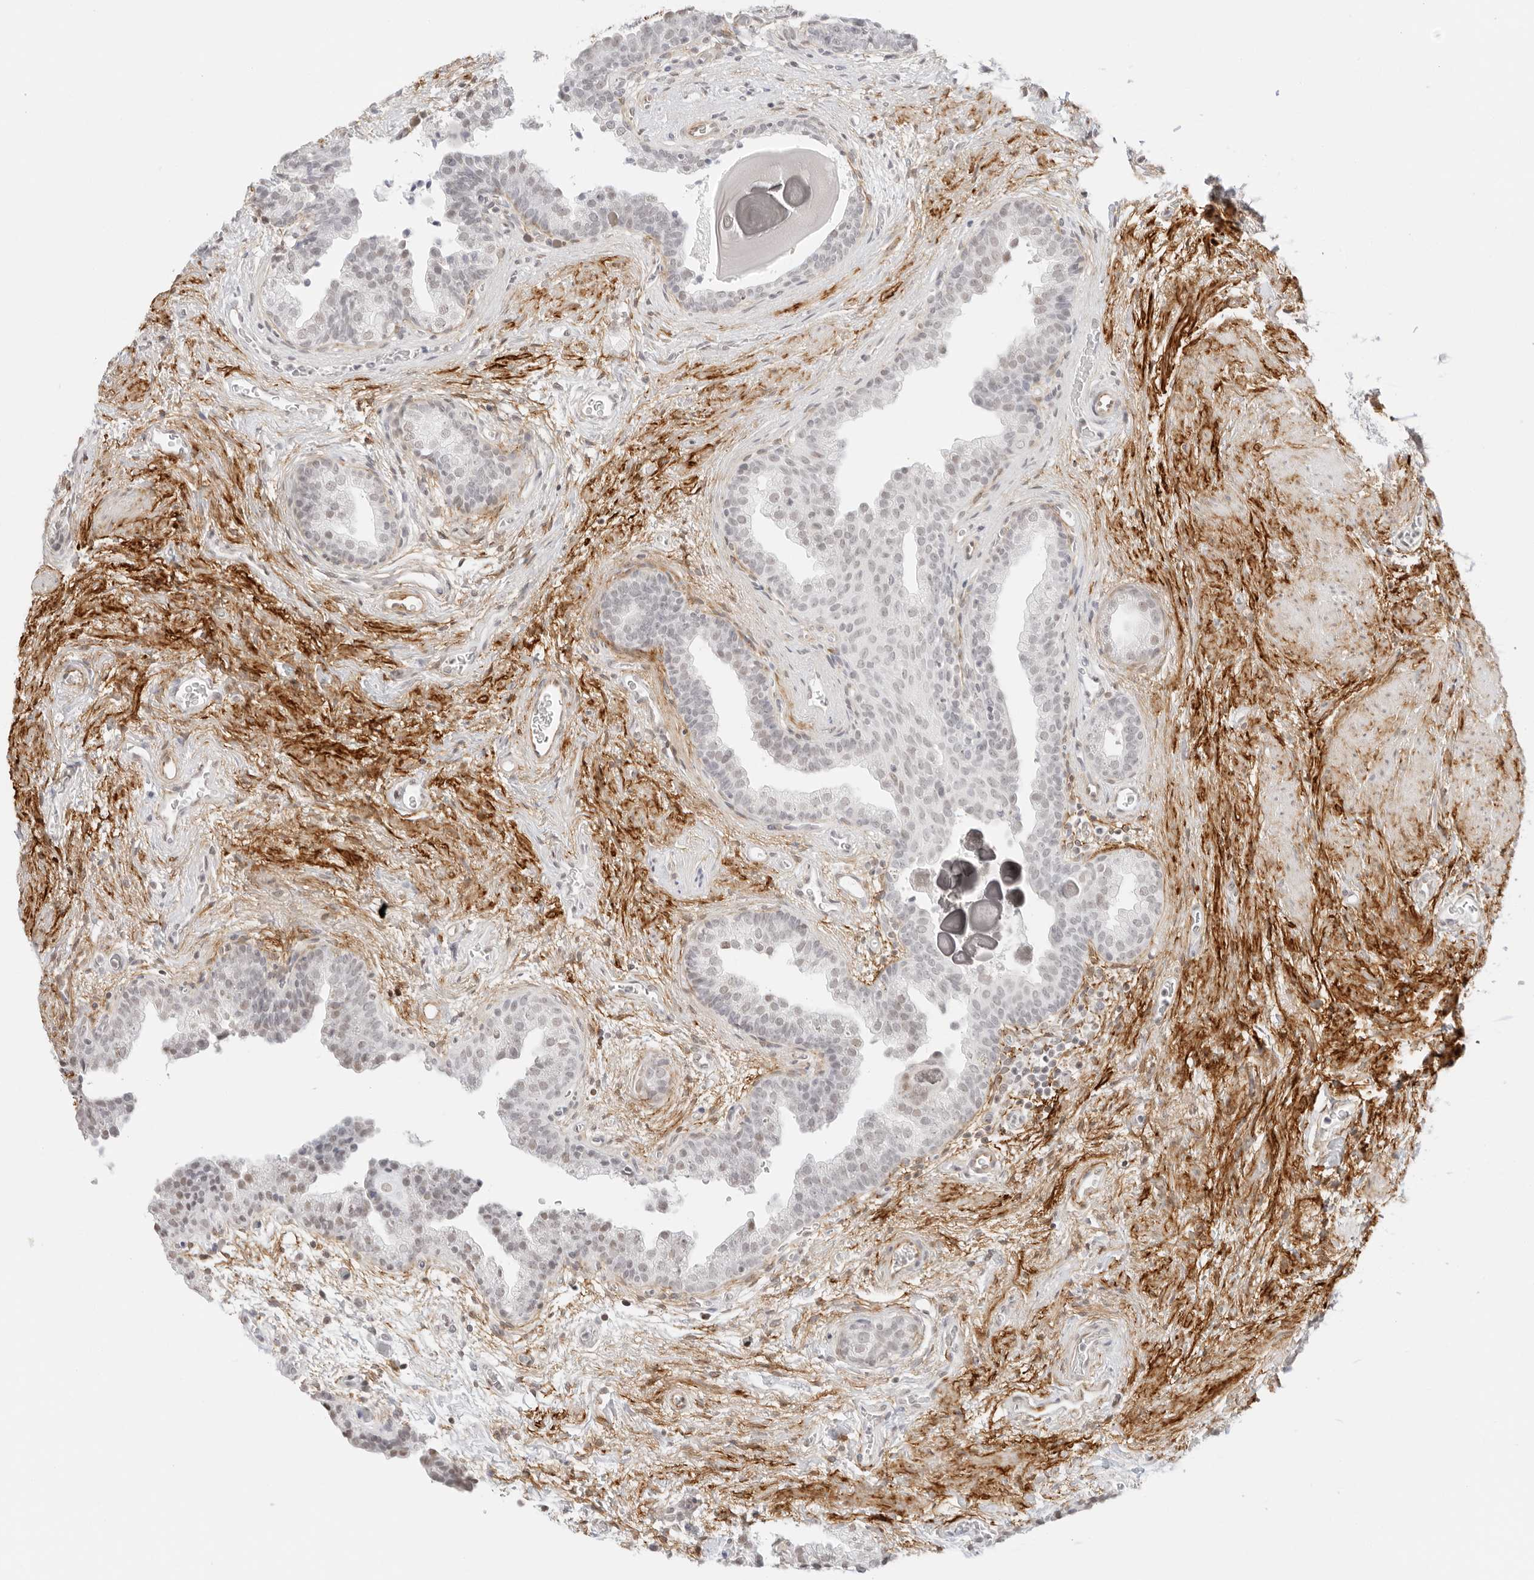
{"staining": {"intensity": "weak", "quantity": "<25%", "location": "nuclear"}, "tissue": "prostate", "cell_type": "Glandular cells", "image_type": "normal", "snomed": [{"axis": "morphology", "description": "Normal tissue, NOS"}, {"axis": "topography", "description": "Prostate"}], "caption": "Immunohistochemistry (IHC) photomicrograph of normal prostate: prostate stained with DAB (3,3'-diaminobenzidine) displays no significant protein positivity in glandular cells.", "gene": "FBLN5", "patient": {"sex": "male", "age": 48}}